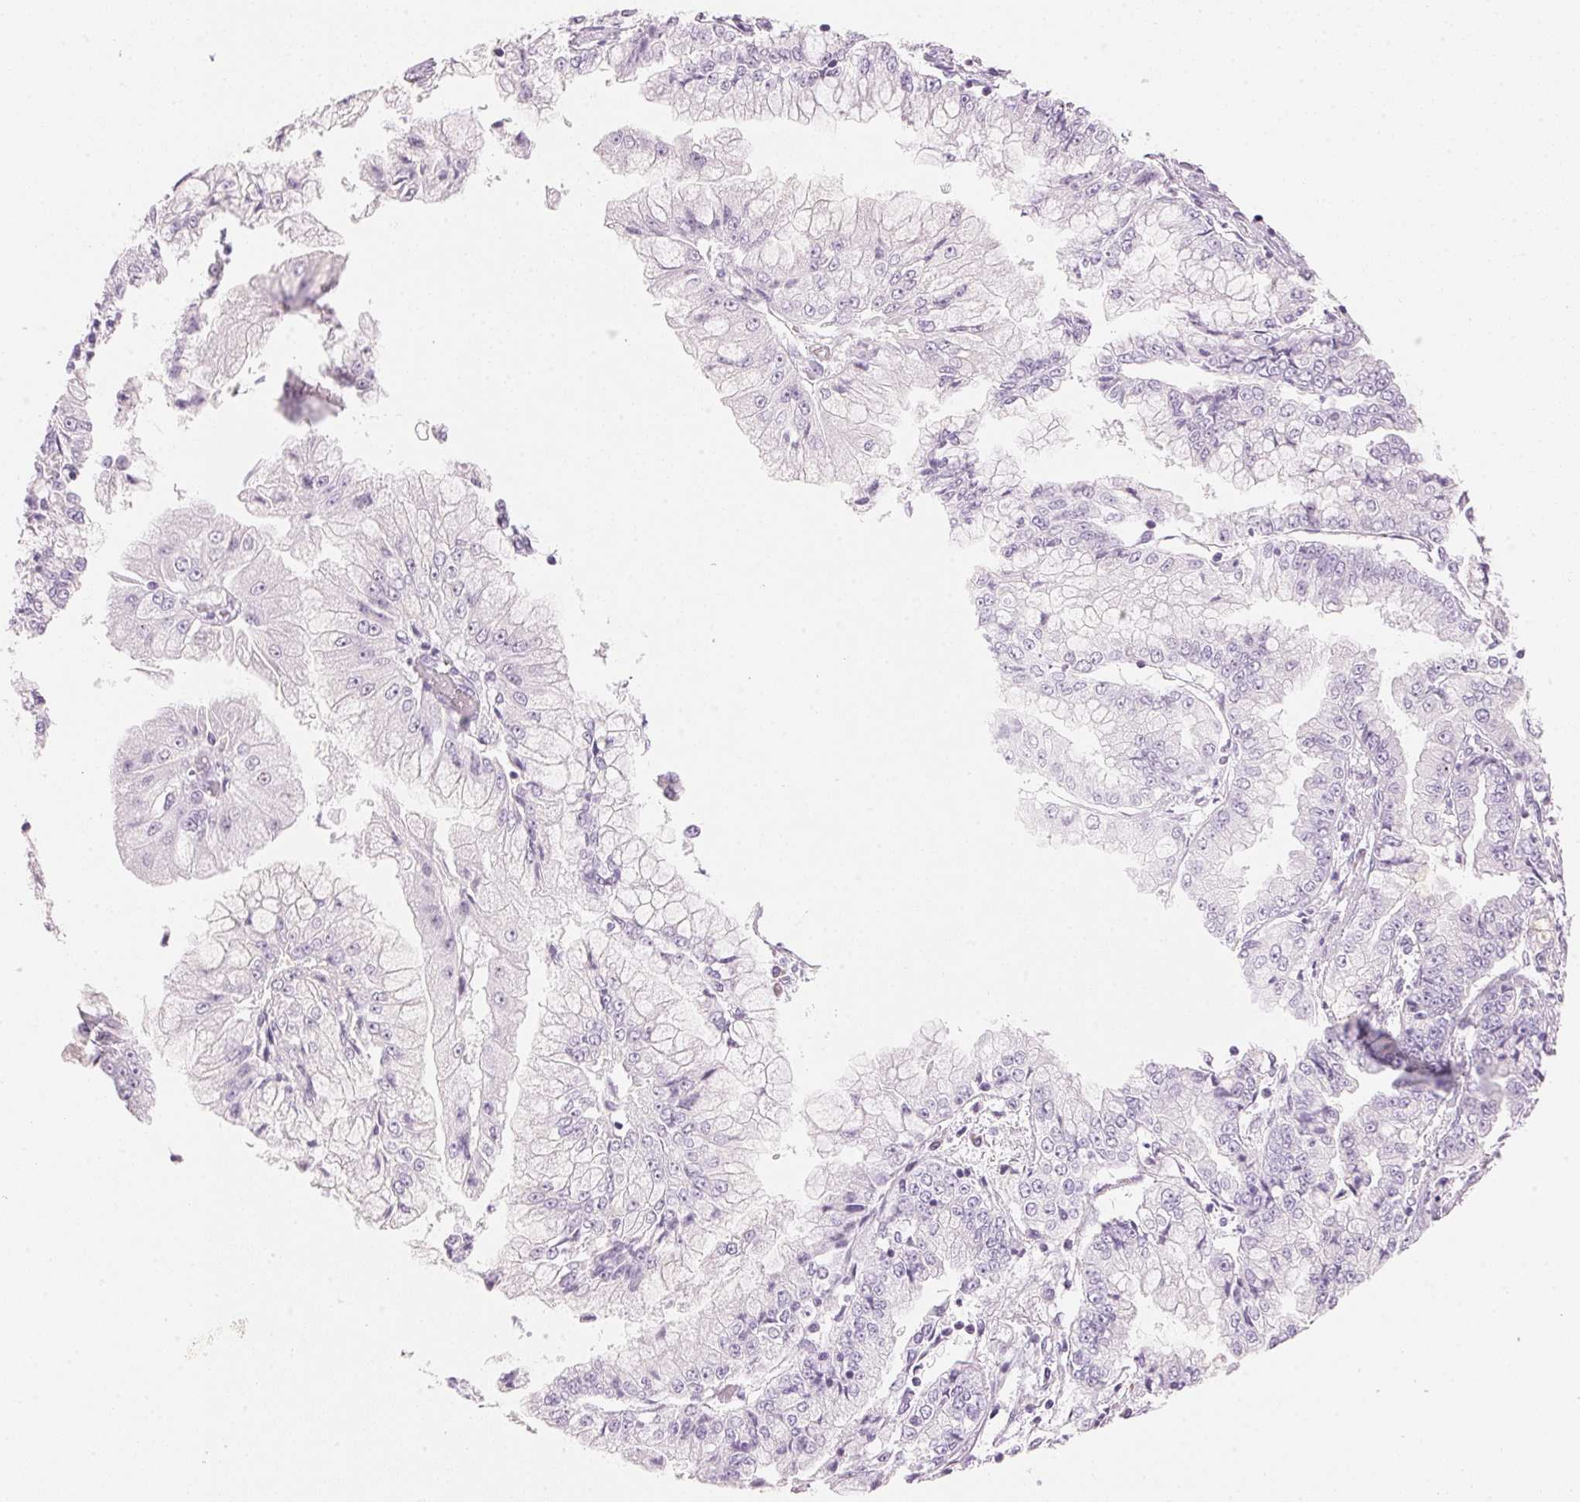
{"staining": {"intensity": "negative", "quantity": "none", "location": "none"}, "tissue": "stomach cancer", "cell_type": "Tumor cells", "image_type": "cancer", "snomed": [{"axis": "morphology", "description": "Adenocarcinoma, NOS"}, {"axis": "topography", "description": "Stomach, upper"}], "caption": "An immunohistochemistry micrograph of adenocarcinoma (stomach) is shown. There is no staining in tumor cells of adenocarcinoma (stomach).", "gene": "HOXB13", "patient": {"sex": "female", "age": 74}}